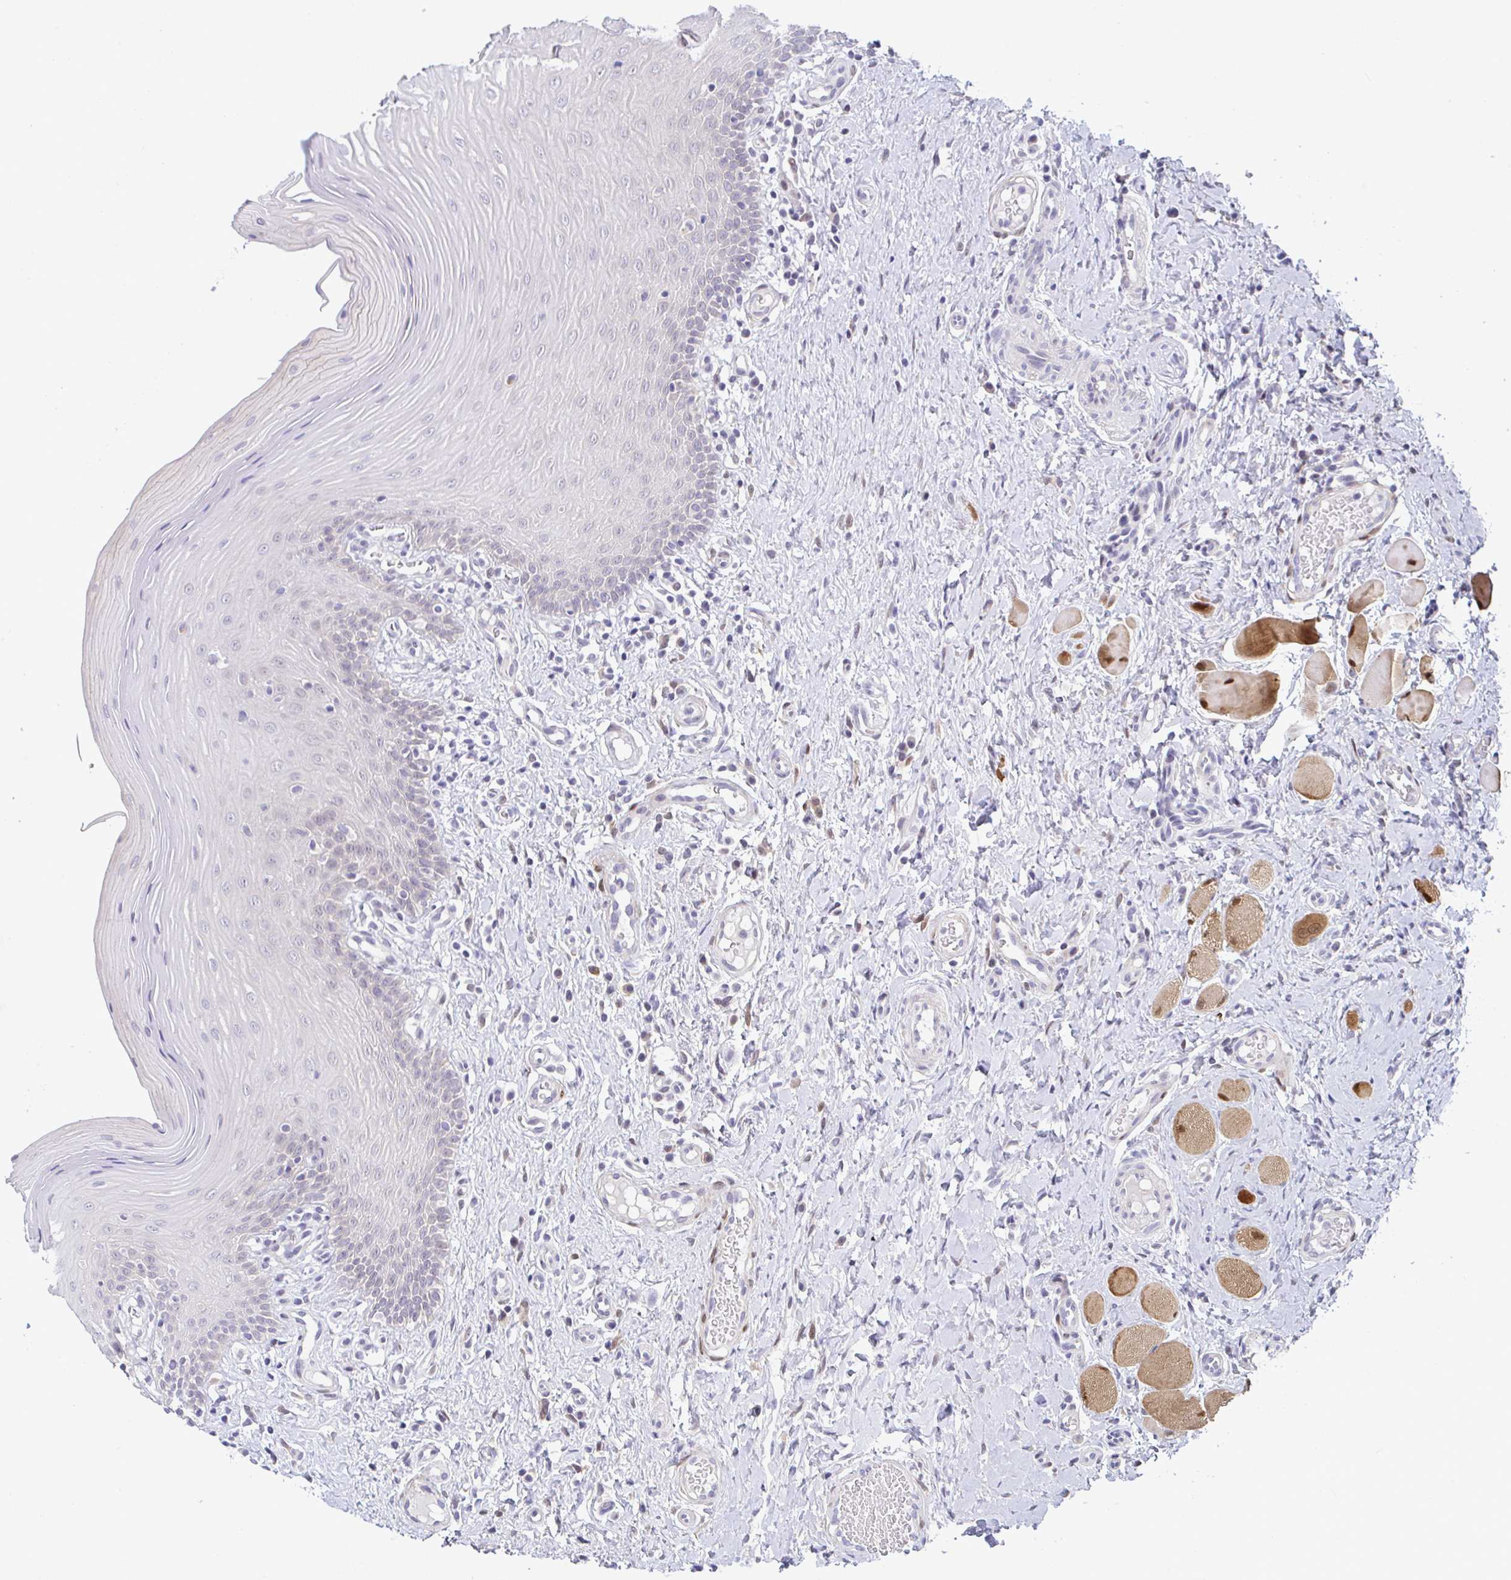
{"staining": {"intensity": "negative", "quantity": "none", "location": "none"}, "tissue": "oral mucosa", "cell_type": "Squamous epithelial cells", "image_type": "normal", "snomed": [{"axis": "morphology", "description": "Normal tissue, NOS"}, {"axis": "topography", "description": "Oral tissue"}, {"axis": "topography", "description": "Tounge, NOS"}], "caption": "A micrograph of human oral mucosa is negative for staining in squamous epithelial cells. The staining was performed using DAB to visualize the protein expression in brown, while the nuclei were stained in blue with hematoxylin (Magnification: 20x).", "gene": "USP35", "patient": {"sex": "female", "age": 58}}